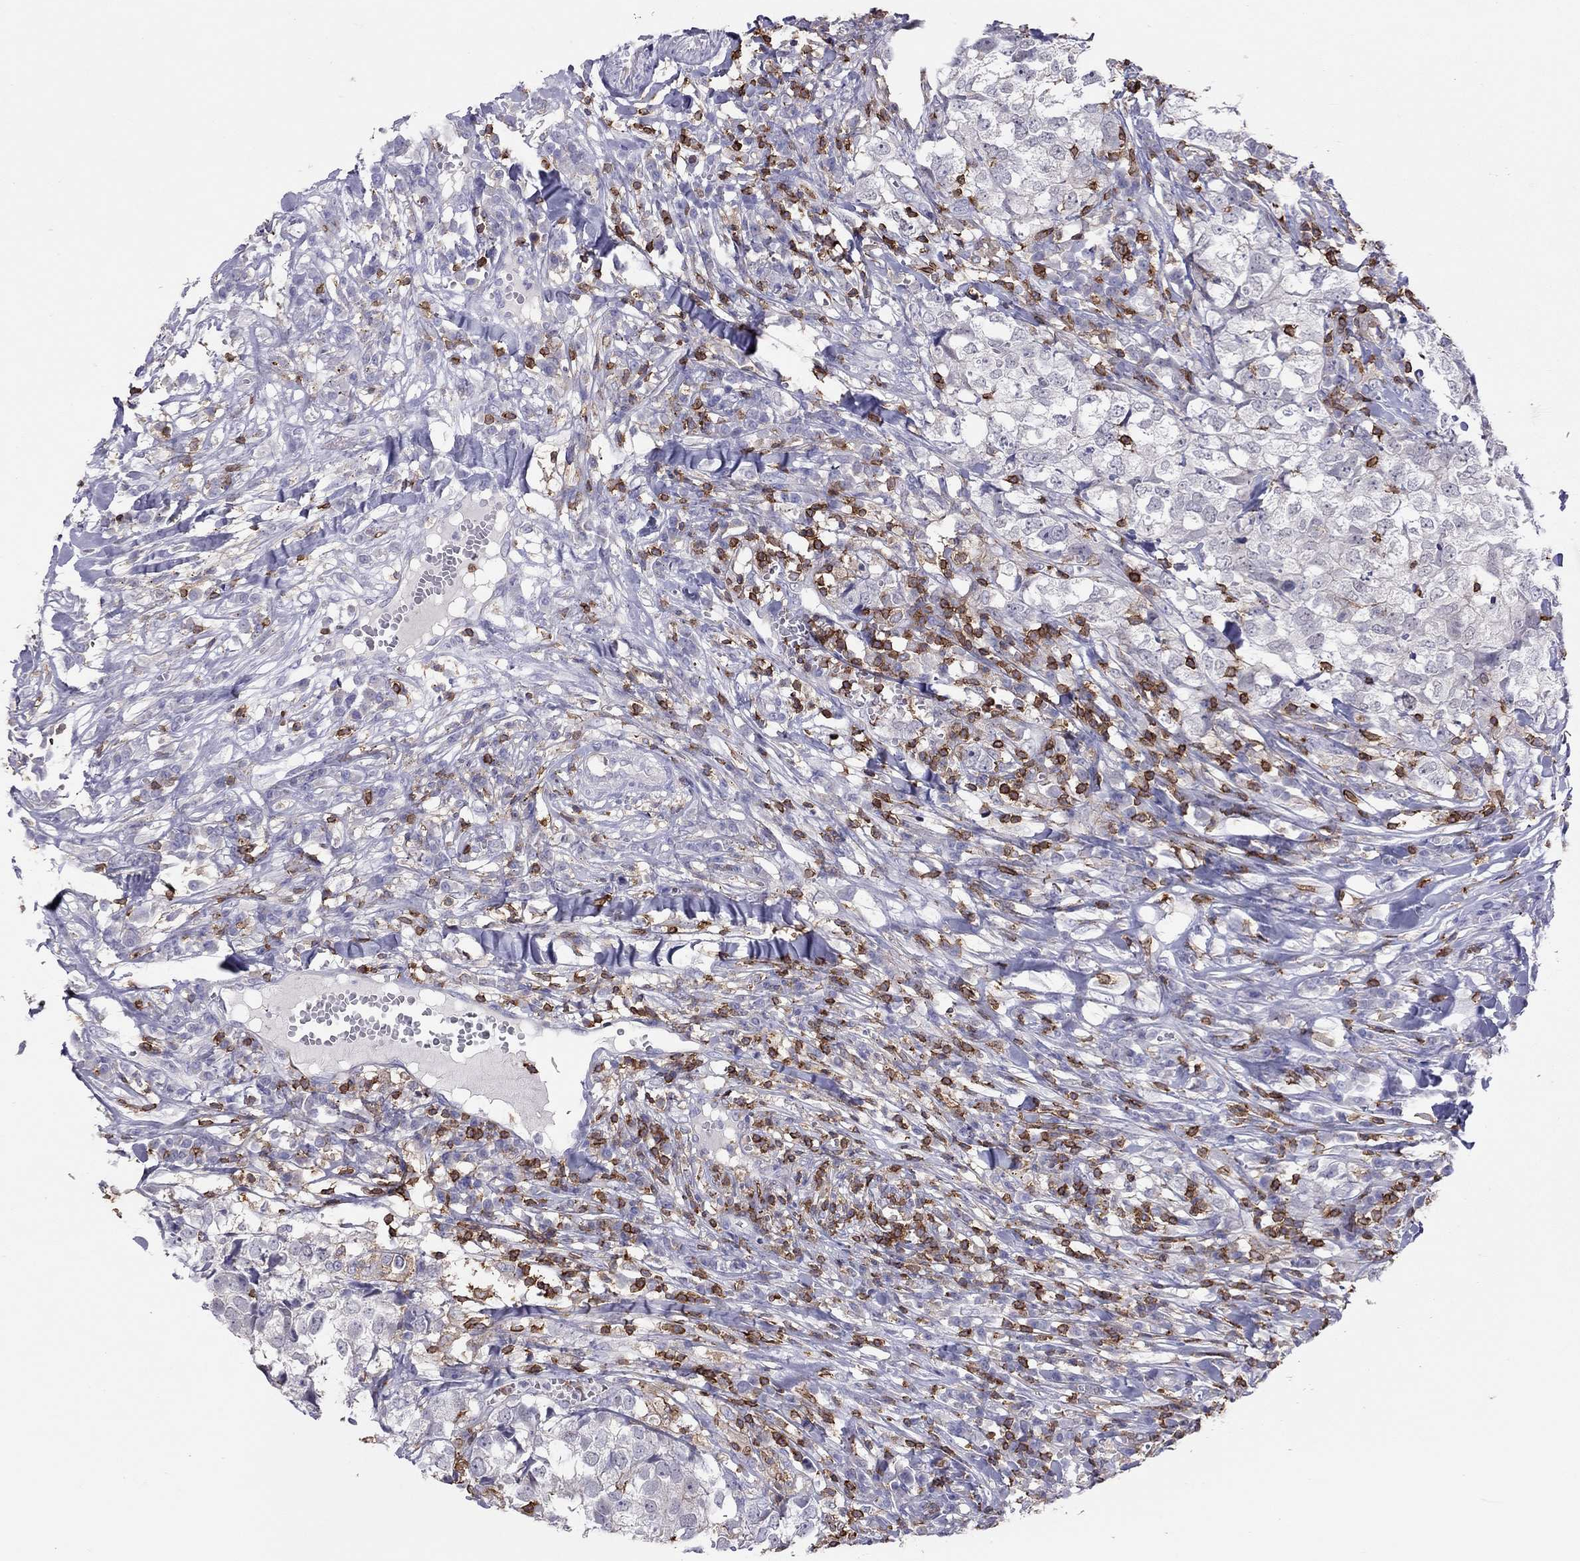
{"staining": {"intensity": "negative", "quantity": "none", "location": "none"}, "tissue": "breast cancer", "cell_type": "Tumor cells", "image_type": "cancer", "snomed": [{"axis": "morphology", "description": "Duct carcinoma"}, {"axis": "topography", "description": "Breast"}], "caption": "DAB (3,3'-diaminobenzidine) immunohistochemical staining of human breast infiltrating ductal carcinoma displays no significant positivity in tumor cells. The staining was performed using DAB to visualize the protein expression in brown, while the nuclei were stained in blue with hematoxylin (Magnification: 20x).", "gene": "MND1", "patient": {"sex": "female", "age": 30}}